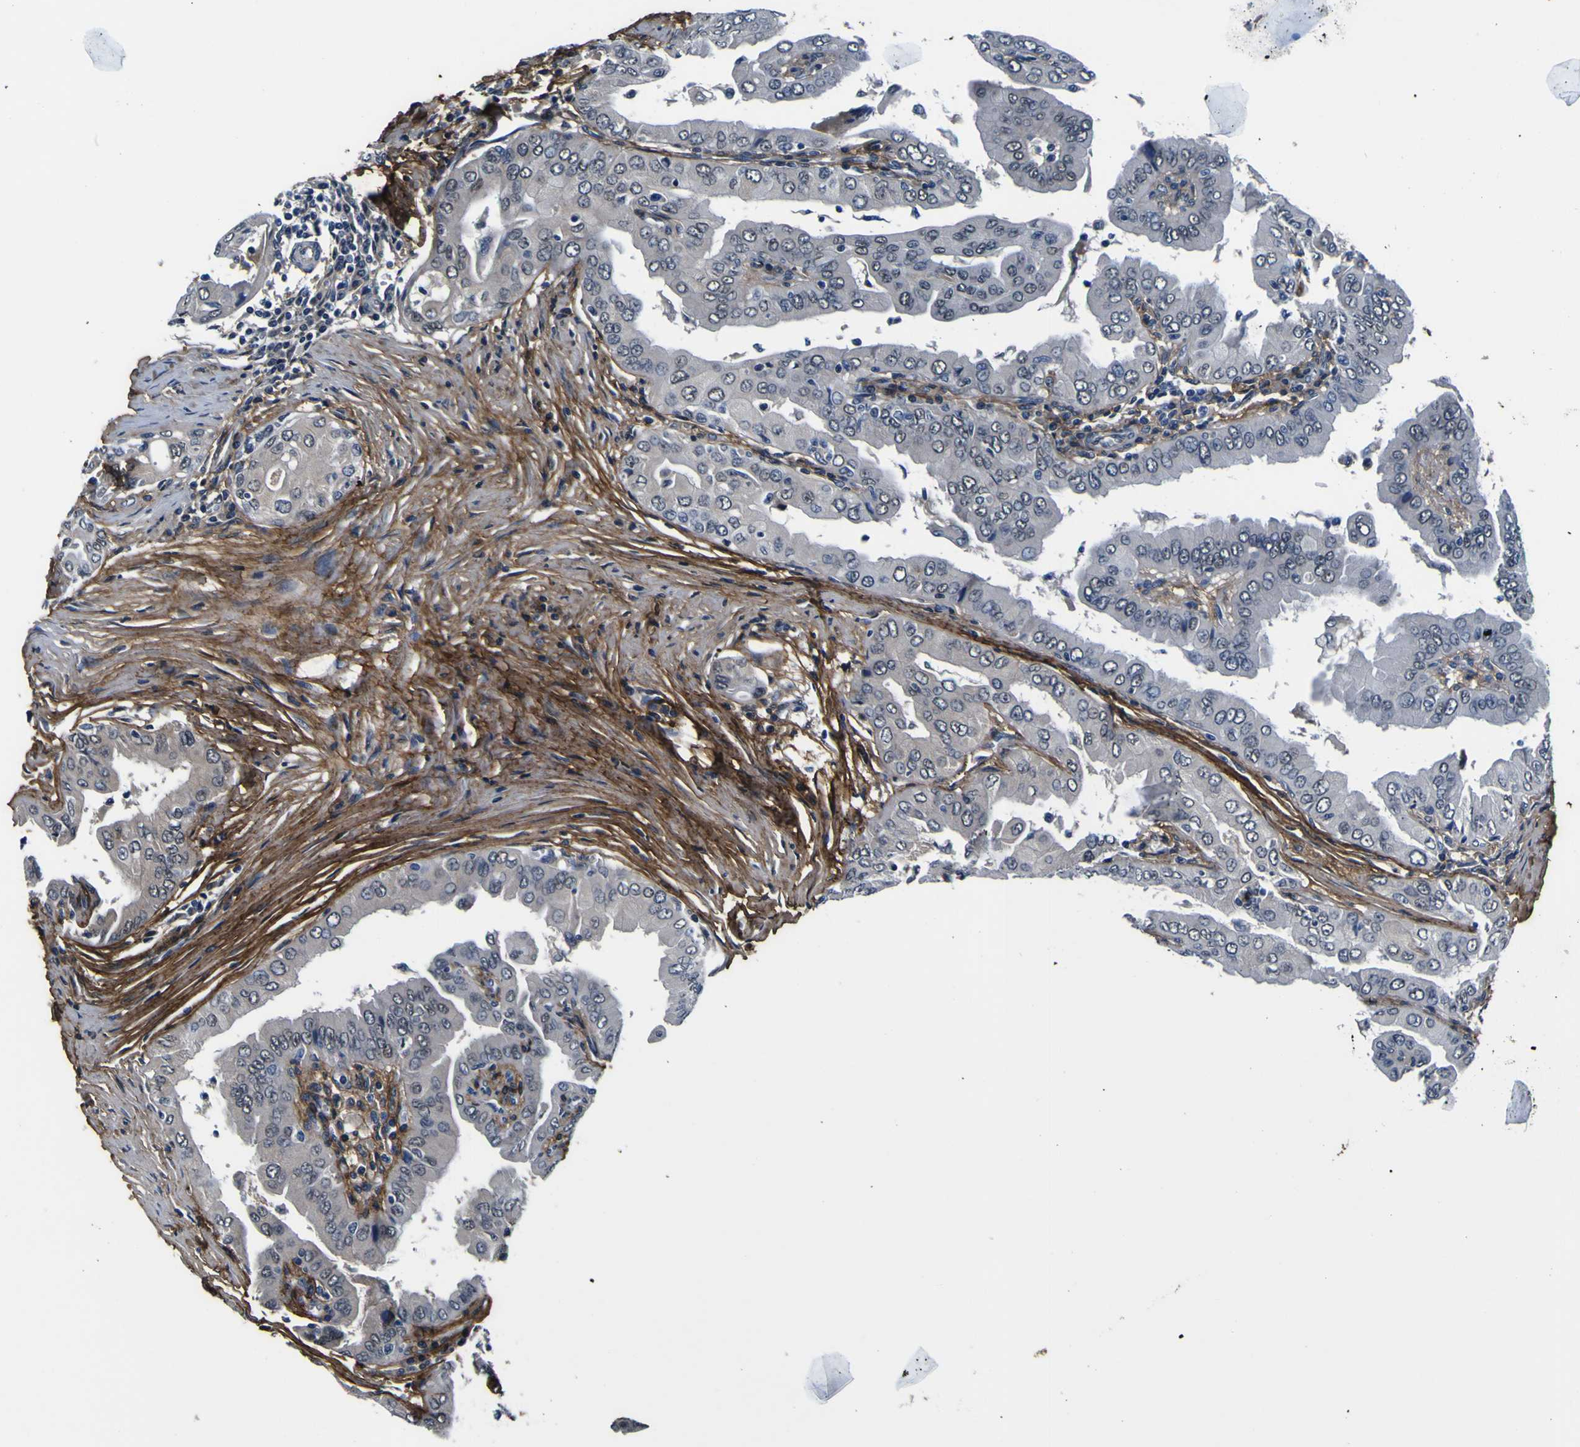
{"staining": {"intensity": "negative", "quantity": "none", "location": "none"}, "tissue": "thyroid cancer", "cell_type": "Tumor cells", "image_type": "cancer", "snomed": [{"axis": "morphology", "description": "Papillary adenocarcinoma, NOS"}, {"axis": "topography", "description": "Thyroid gland"}], "caption": "Photomicrograph shows no significant protein staining in tumor cells of papillary adenocarcinoma (thyroid).", "gene": "POSTN", "patient": {"sex": "male", "age": 33}}